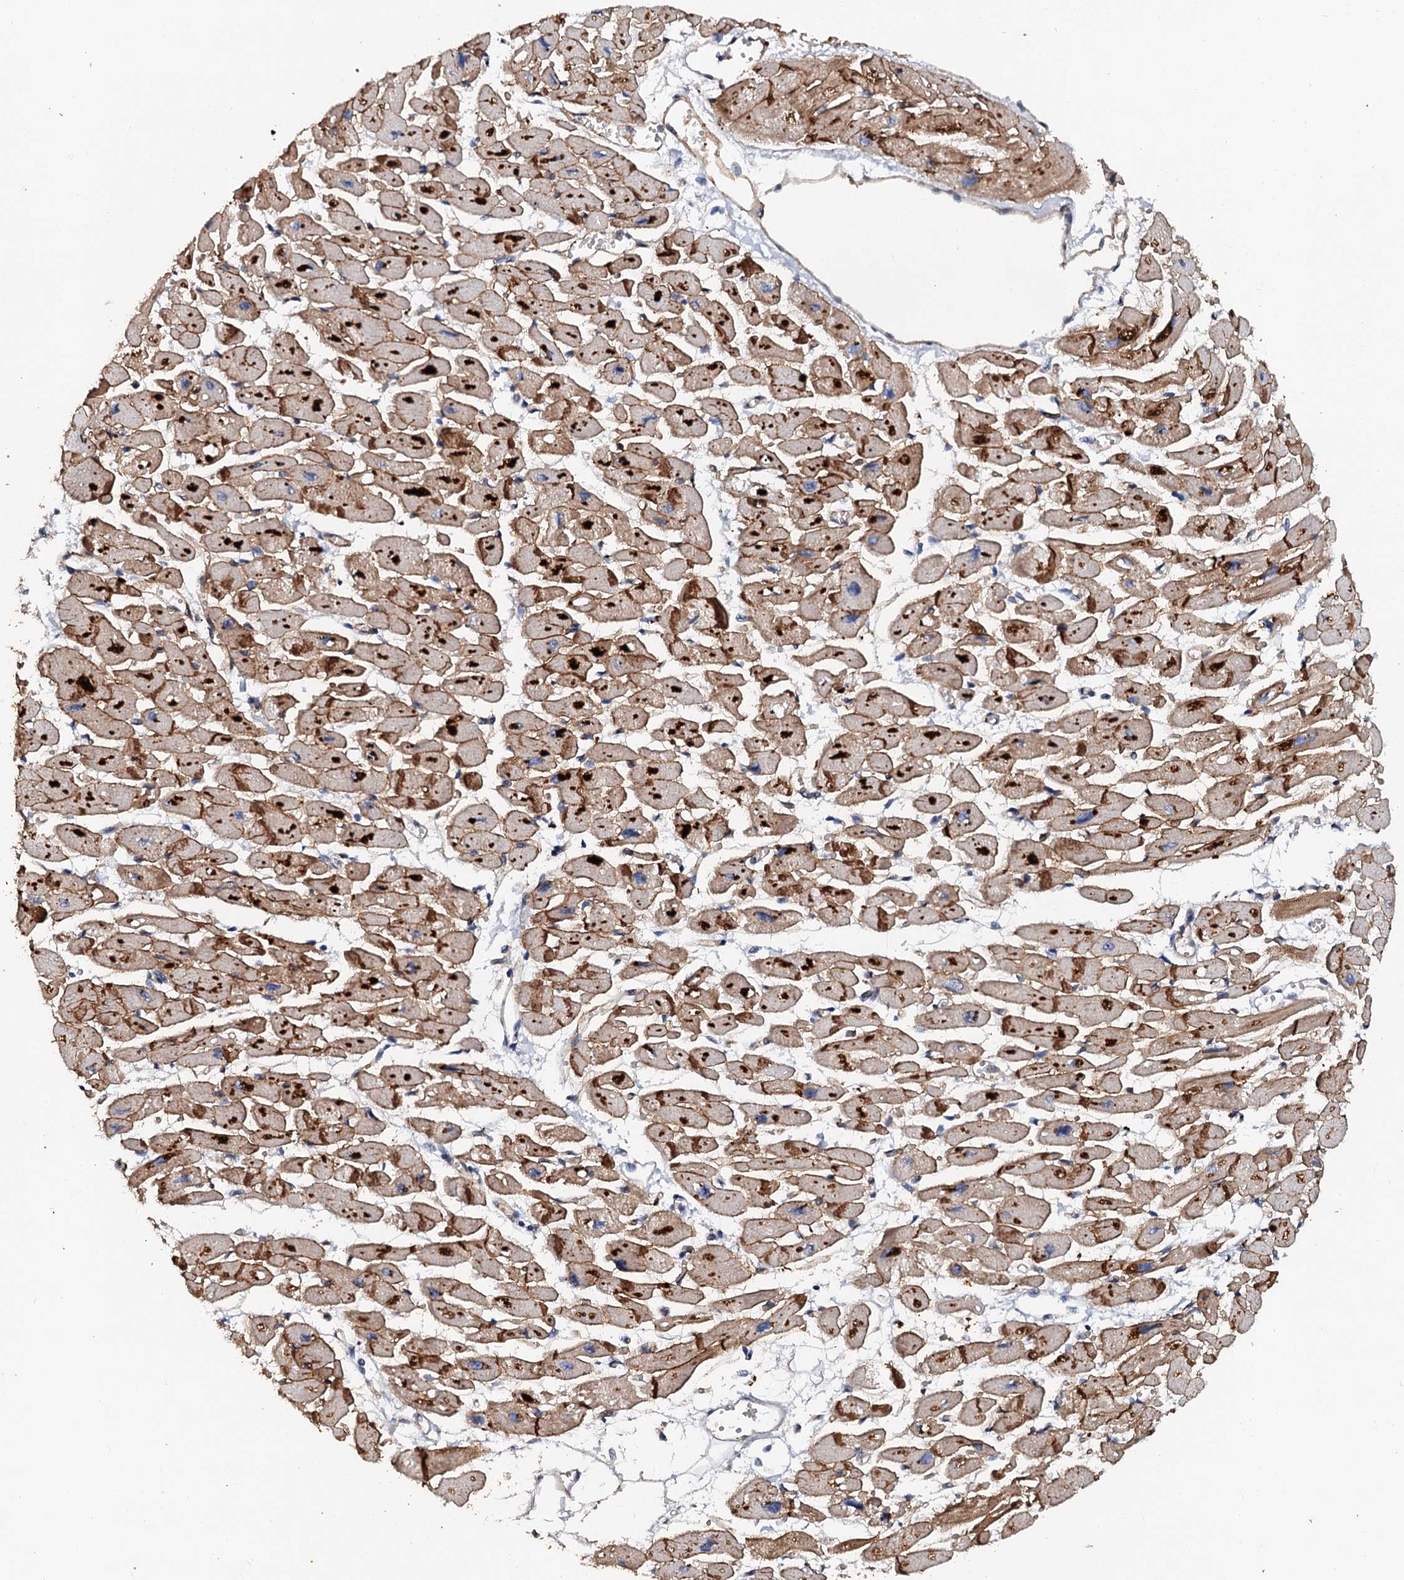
{"staining": {"intensity": "strong", "quantity": ">75%", "location": "cytoplasmic/membranous"}, "tissue": "heart muscle", "cell_type": "Cardiomyocytes", "image_type": "normal", "snomed": [{"axis": "morphology", "description": "Normal tissue, NOS"}, {"axis": "topography", "description": "Heart"}], "caption": "This is a photomicrograph of immunohistochemistry staining of normal heart muscle, which shows strong expression in the cytoplasmic/membranous of cardiomyocytes.", "gene": "VPS36", "patient": {"sex": "female", "age": 54}}